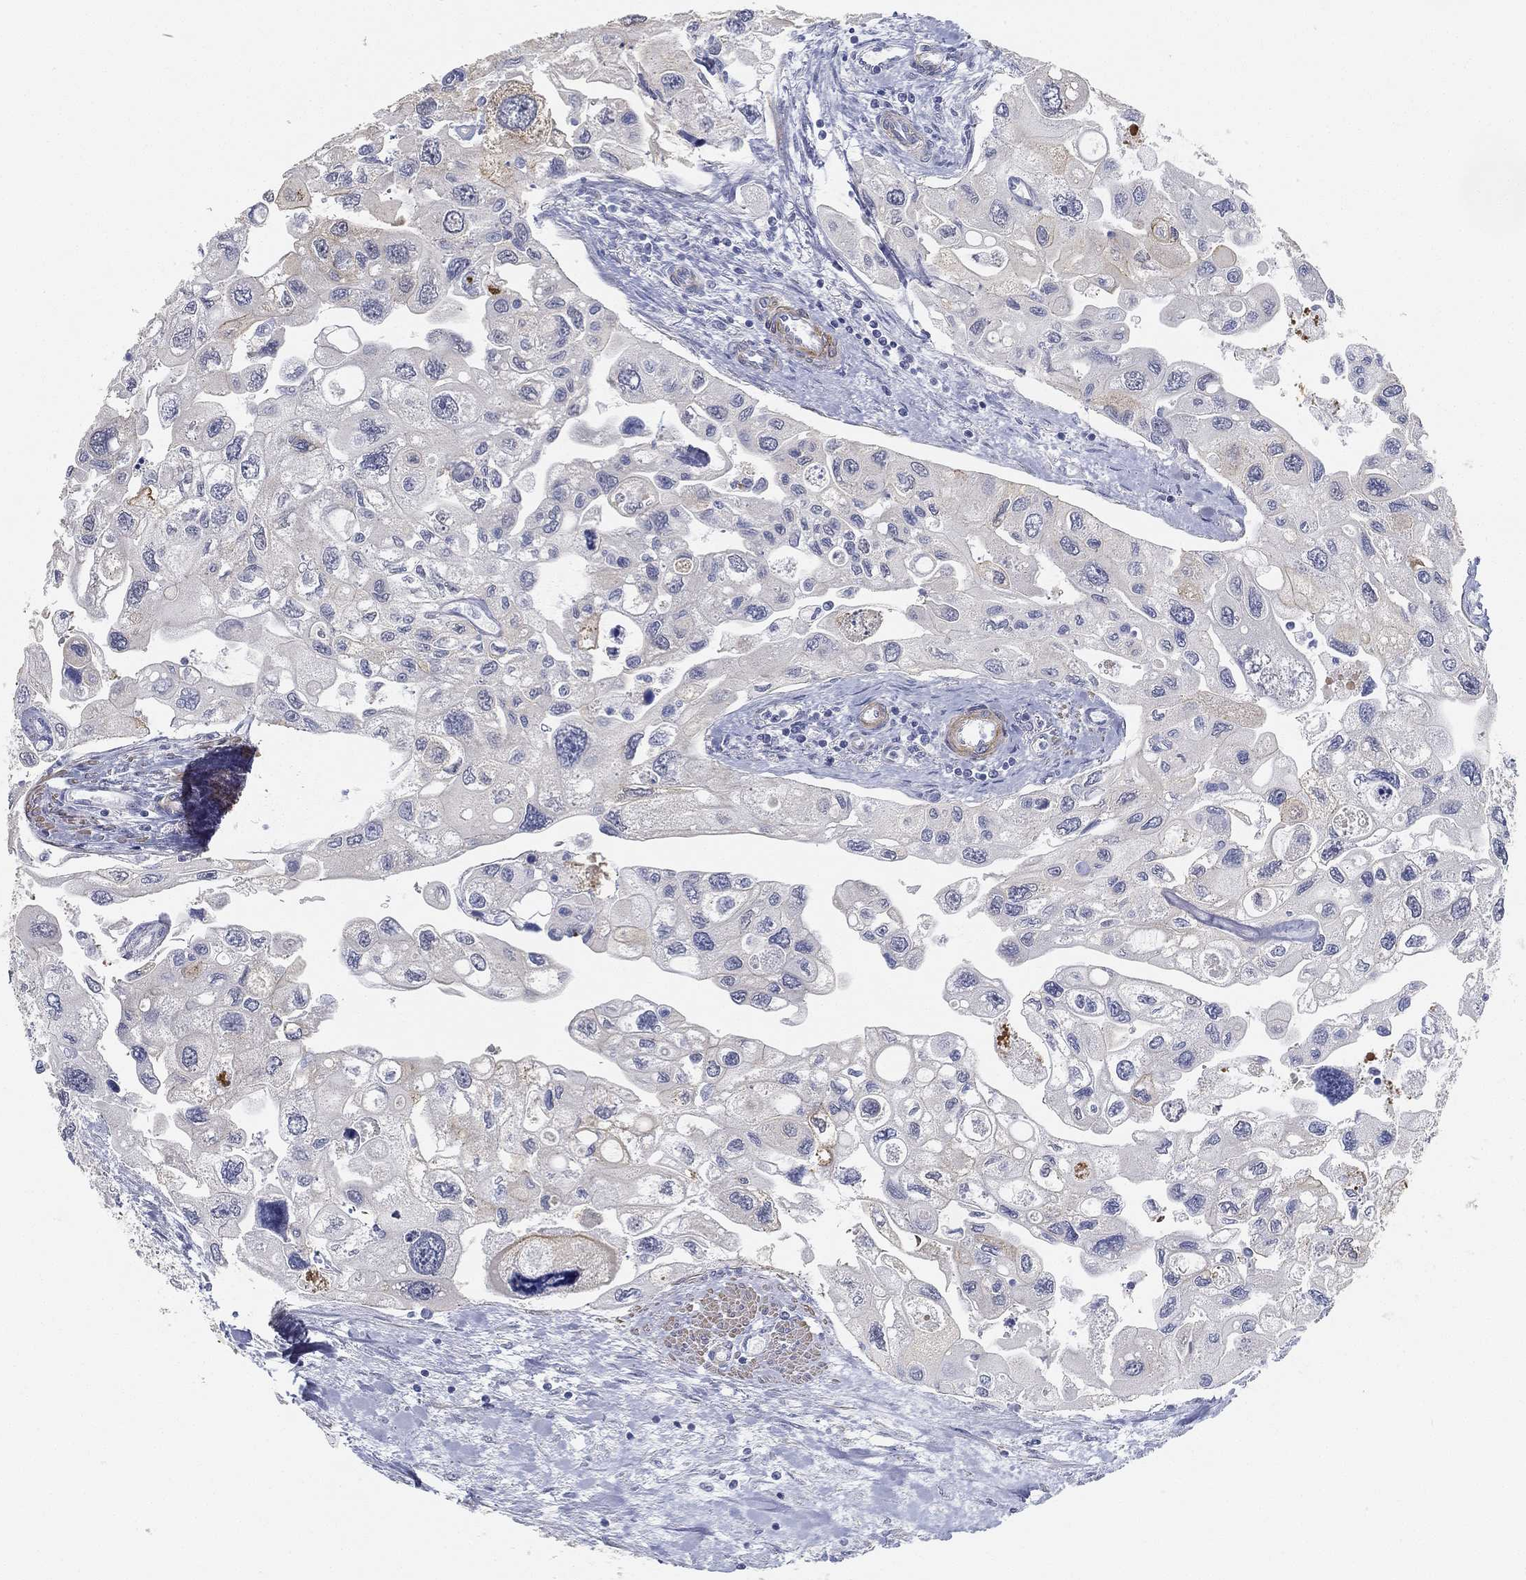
{"staining": {"intensity": "weak", "quantity": "<25%", "location": "cytoplasmic/membranous"}, "tissue": "urothelial cancer", "cell_type": "Tumor cells", "image_type": "cancer", "snomed": [{"axis": "morphology", "description": "Urothelial carcinoma, High grade"}, {"axis": "topography", "description": "Urinary bladder"}], "caption": "Protein analysis of urothelial carcinoma (high-grade) shows no significant staining in tumor cells.", "gene": "GPR61", "patient": {"sex": "male", "age": 59}}